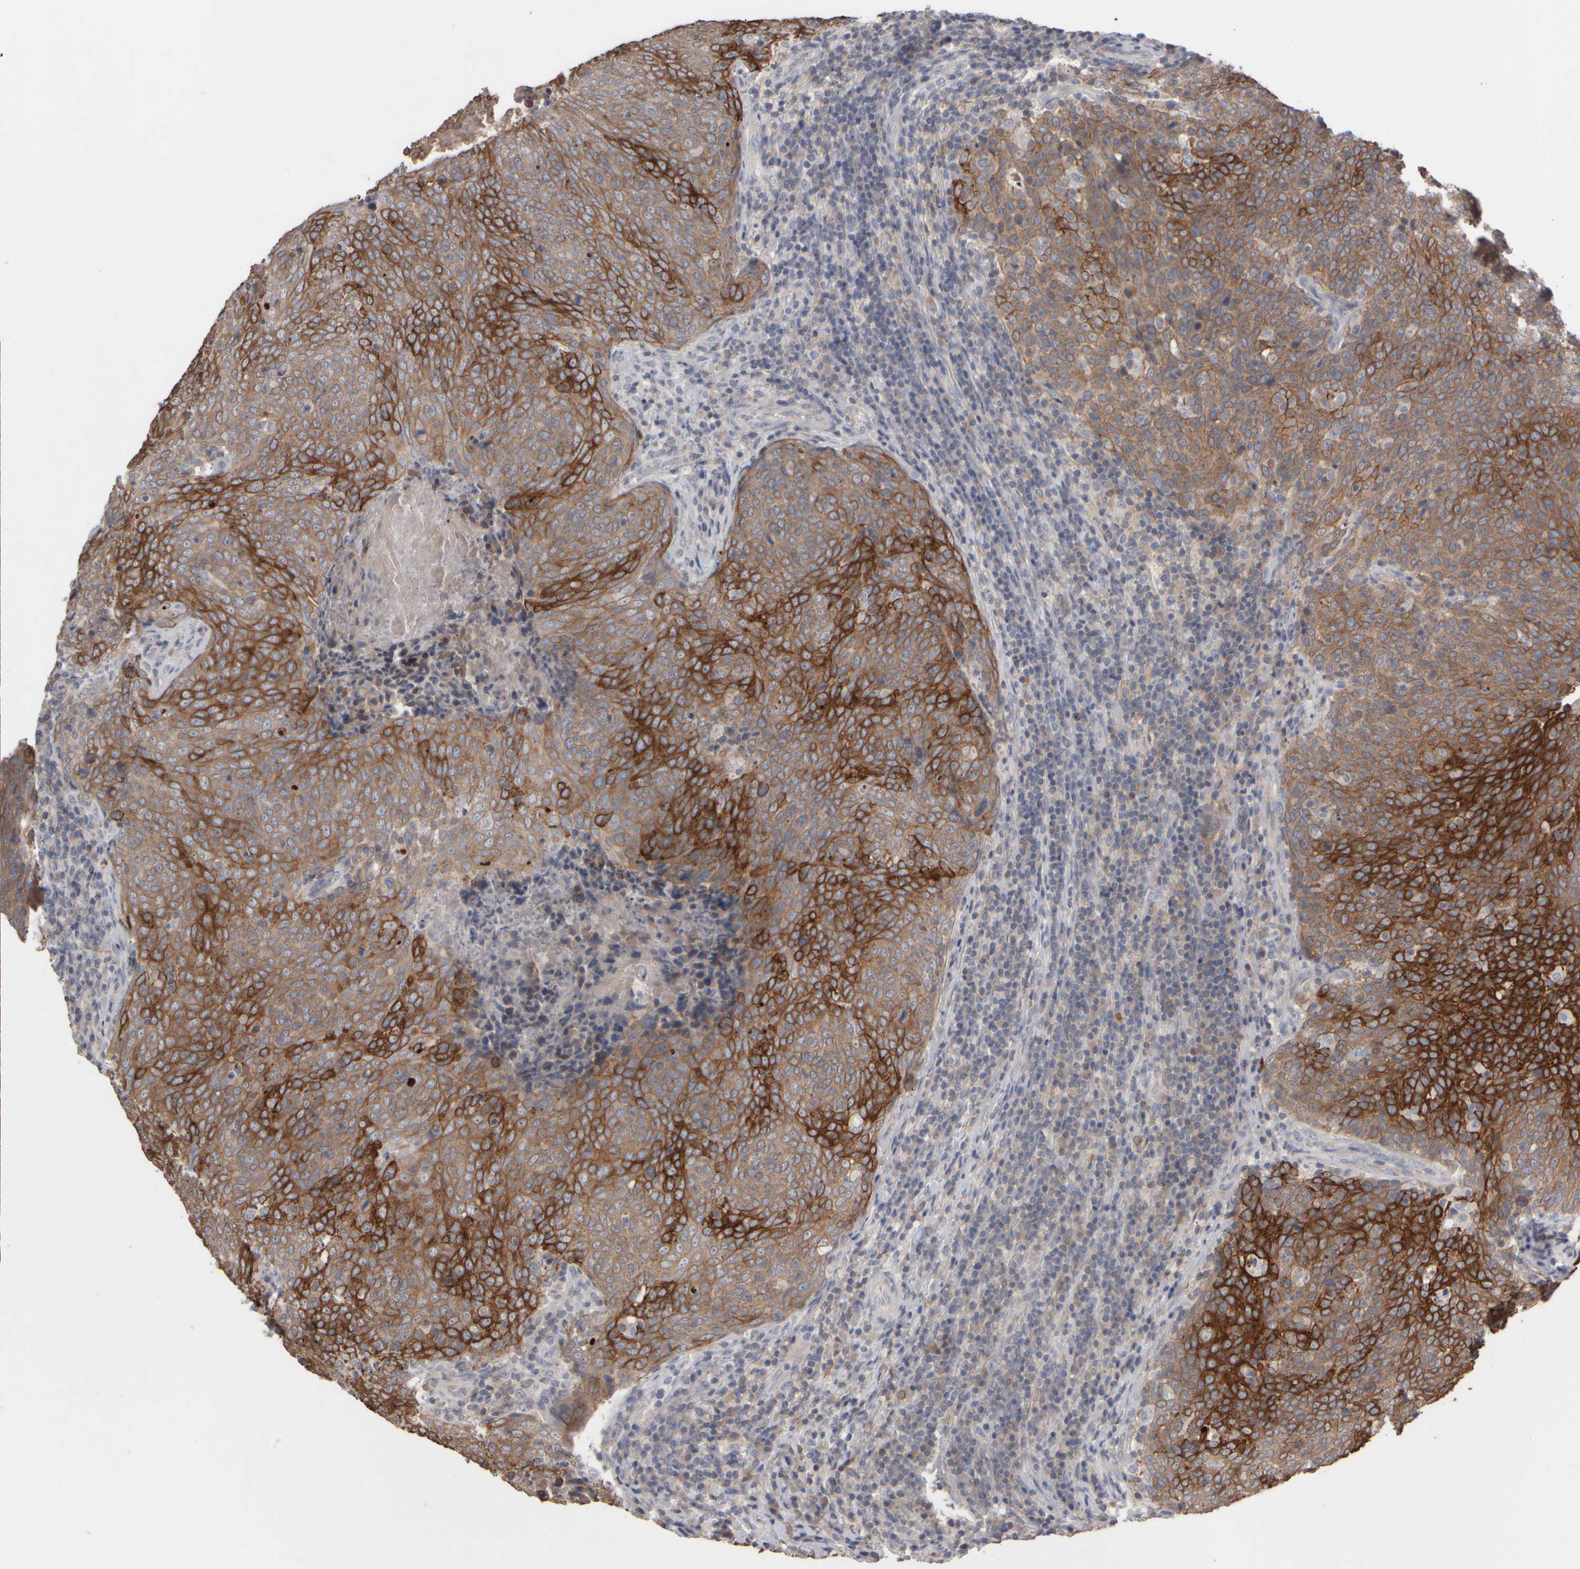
{"staining": {"intensity": "strong", "quantity": ">75%", "location": "cytoplasmic/membranous"}, "tissue": "head and neck cancer", "cell_type": "Tumor cells", "image_type": "cancer", "snomed": [{"axis": "morphology", "description": "Squamous cell carcinoma, NOS"}, {"axis": "morphology", "description": "Squamous cell carcinoma, metastatic, NOS"}, {"axis": "topography", "description": "Lymph node"}, {"axis": "topography", "description": "Head-Neck"}], "caption": "A high-resolution micrograph shows IHC staining of head and neck cancer, which exhibits strong cytoplasmic/membranous positivity in about >75% of tumor cells.", "gene": "EPHX2", "patient": {"sex": "male", "age": 62}}